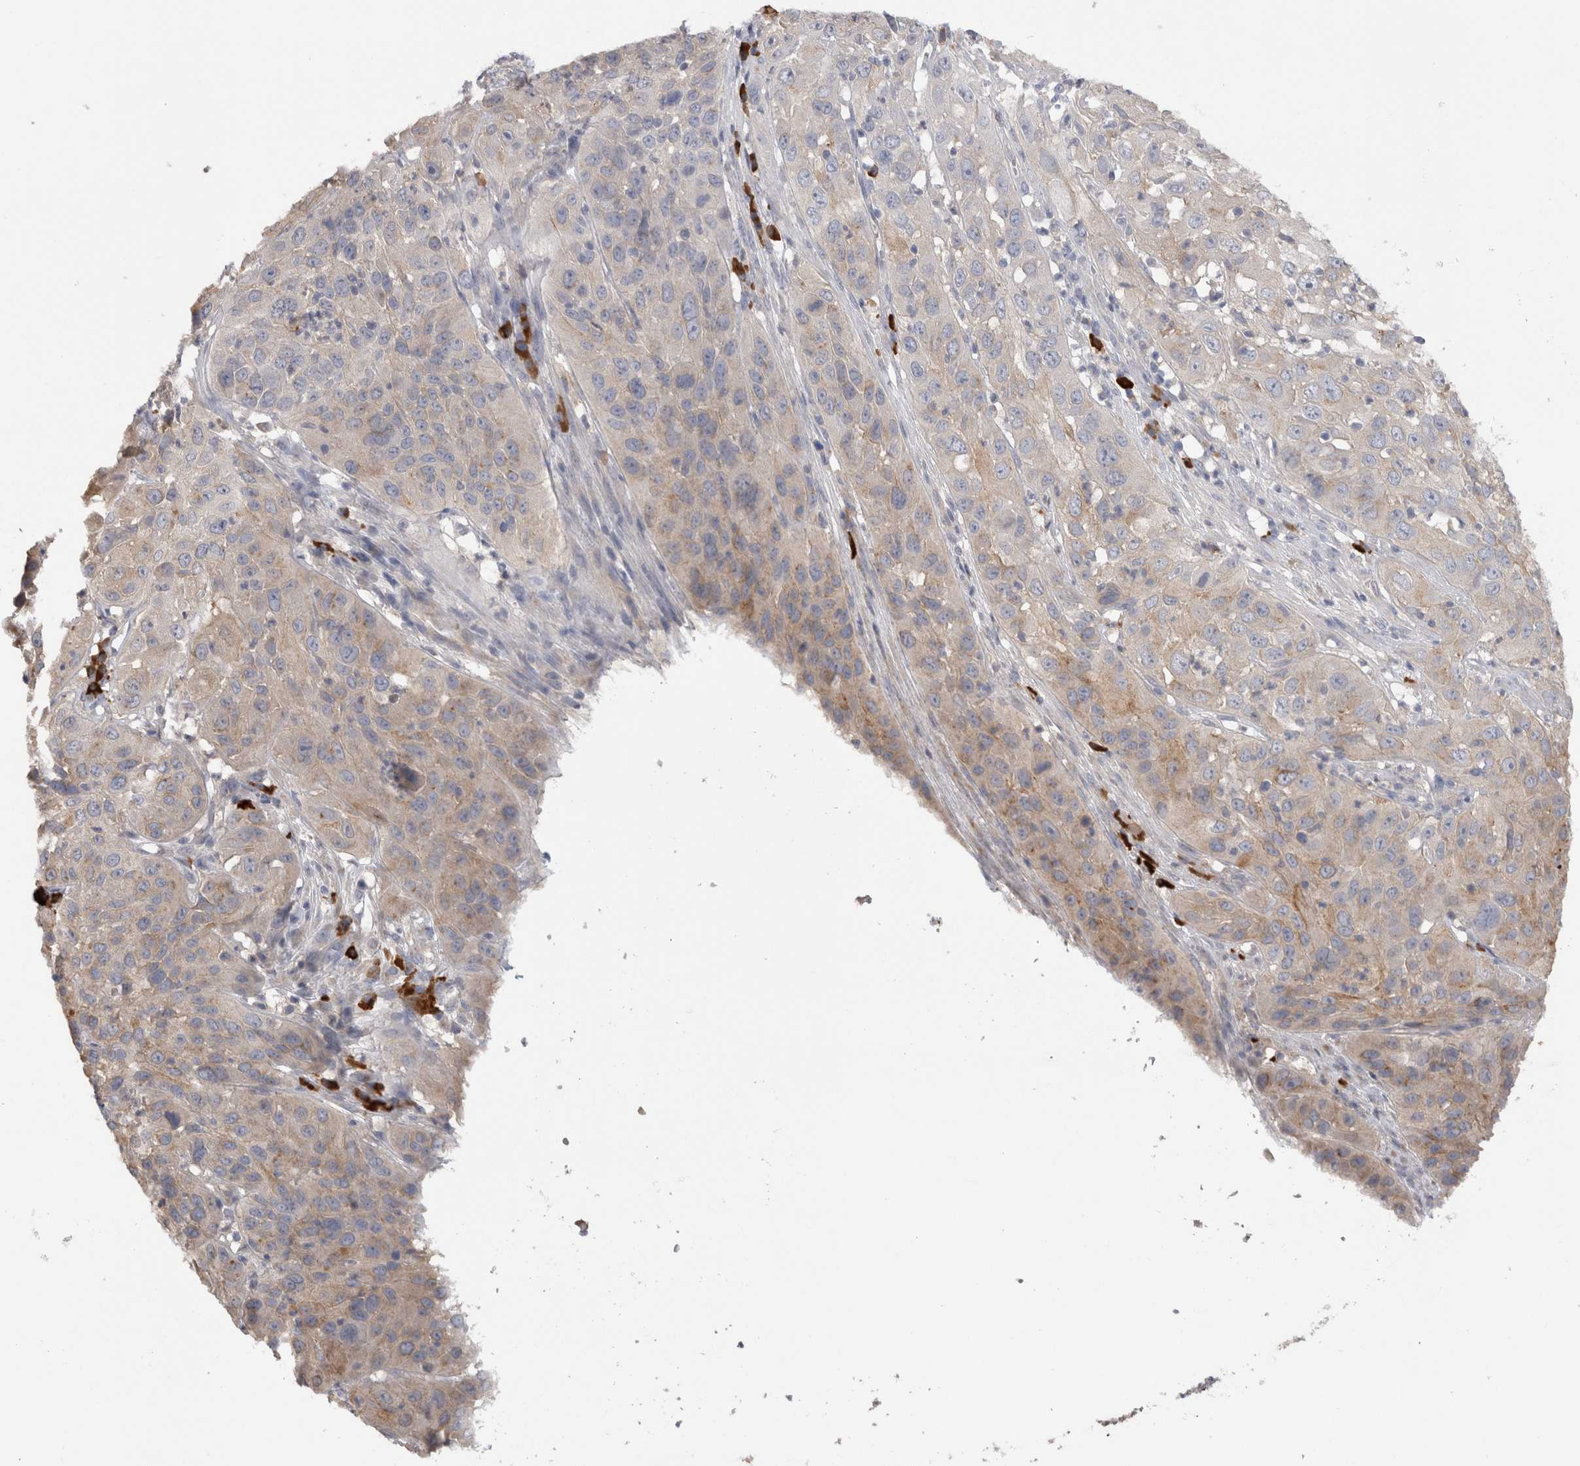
{"staining": {"intensity": "weak", "quantity": "<25%", "location": "cytoplasmic/membranous"}, "tissue": "cervical cancer", "cell_type": "Tumor cells", "image_type": "cancer", "snomed": [{"axis": "morphology", "description": "Squamous cell carcinoma, NOS"}, {"axis": "topography", "description": "Cervix"}], "caption": "Tumor cells show no significant positivity in cervical cancer (squamous cell carcinoma).", "gene": "PPP3CC", "patient": {"sex": "female", "age": 32}}